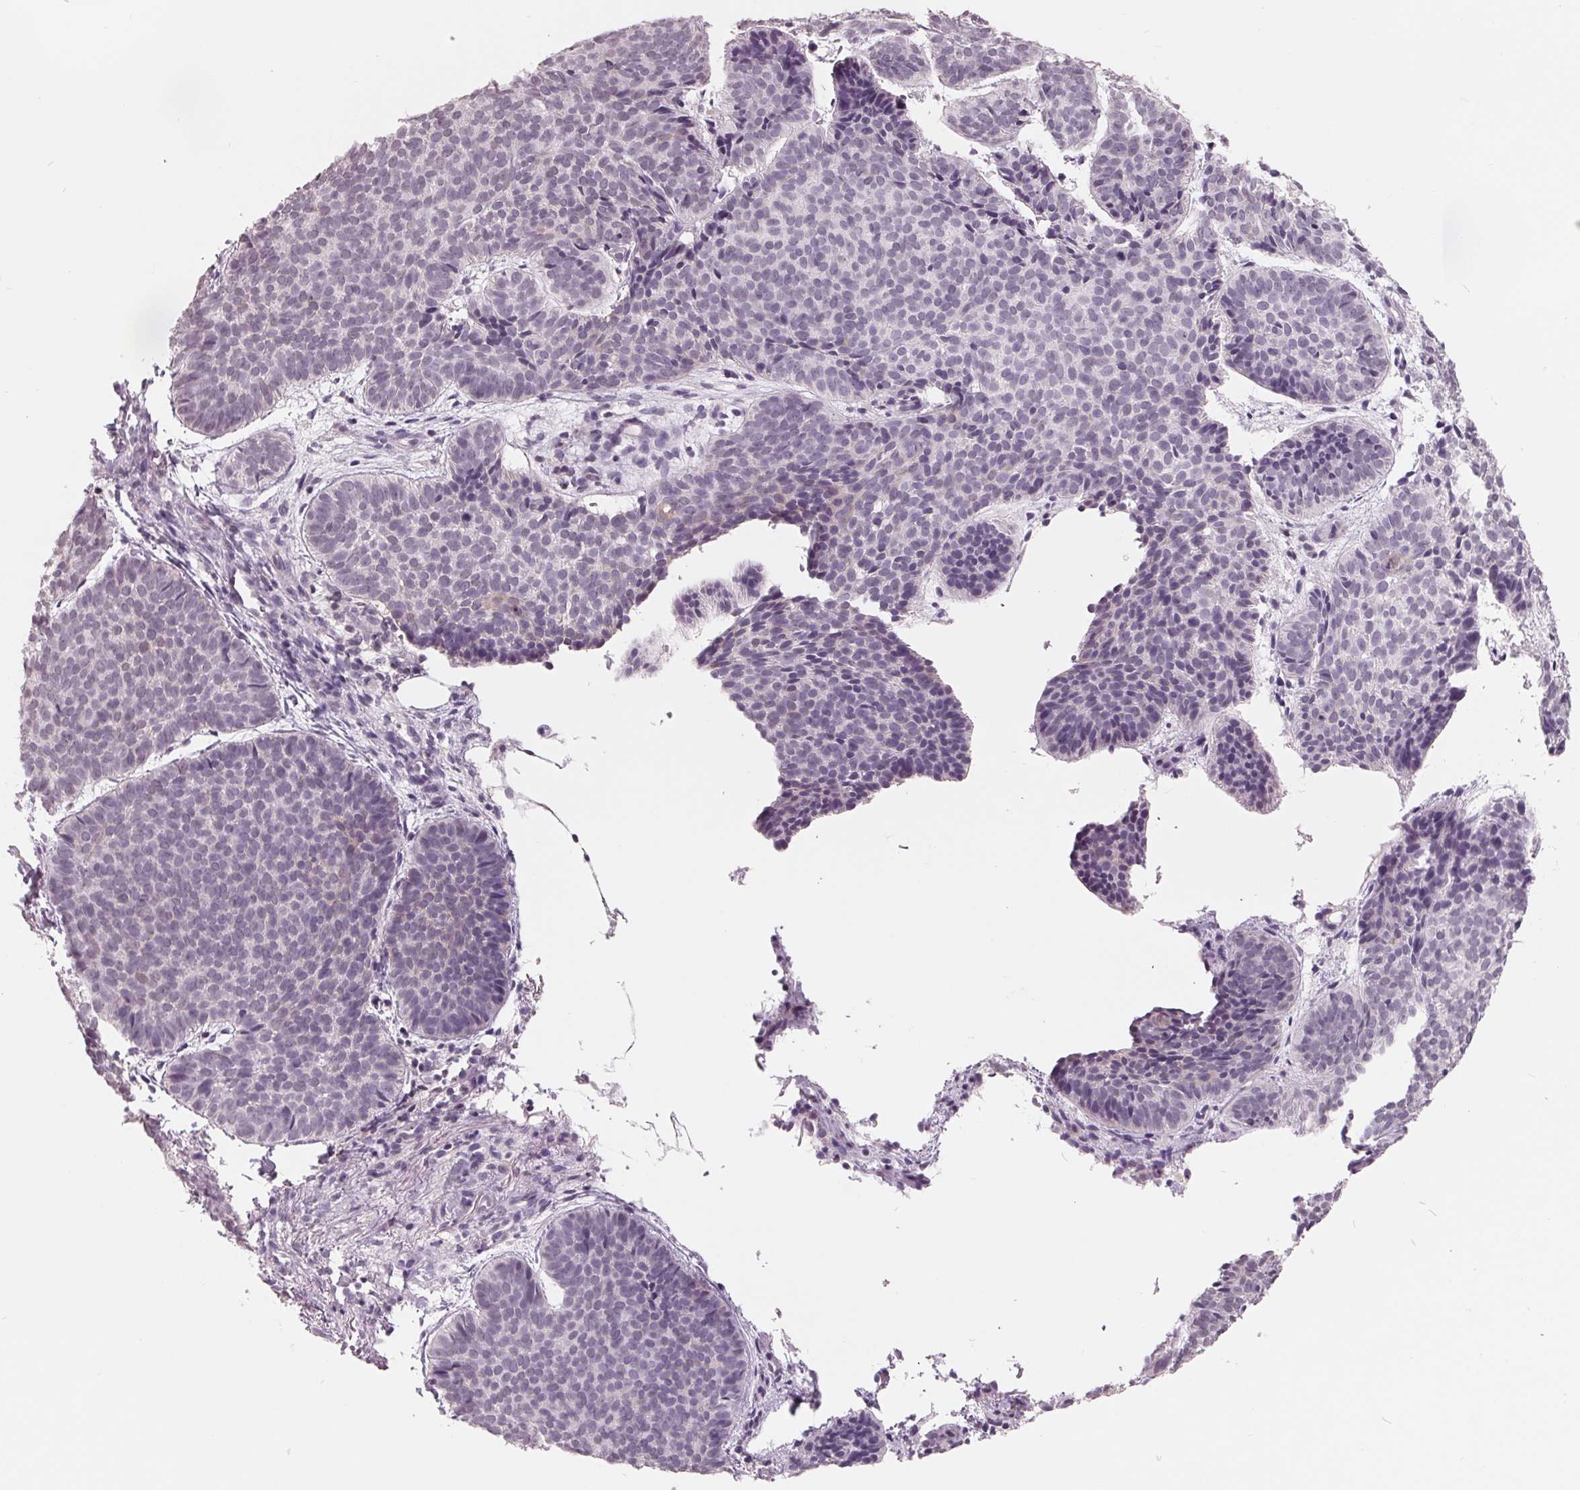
{"staining": {"intensity": "negative", "quantity": "none", "location": "none"}, "tissue": "skin cancer", "cell_type": "Tumor cells", "image_type": "cancer", "snomed": [{"axis": "morphology", "description": "Basal cell carcinoma"}, {"axis": "topography", "description": "Skin"}], "caption": "A photomicrograph of human skin cancer (basal cell carcinoma) is negative for staining in tumor cells.", "gene": "FTCD", "patient": {"sex": "male", "age": 57}}